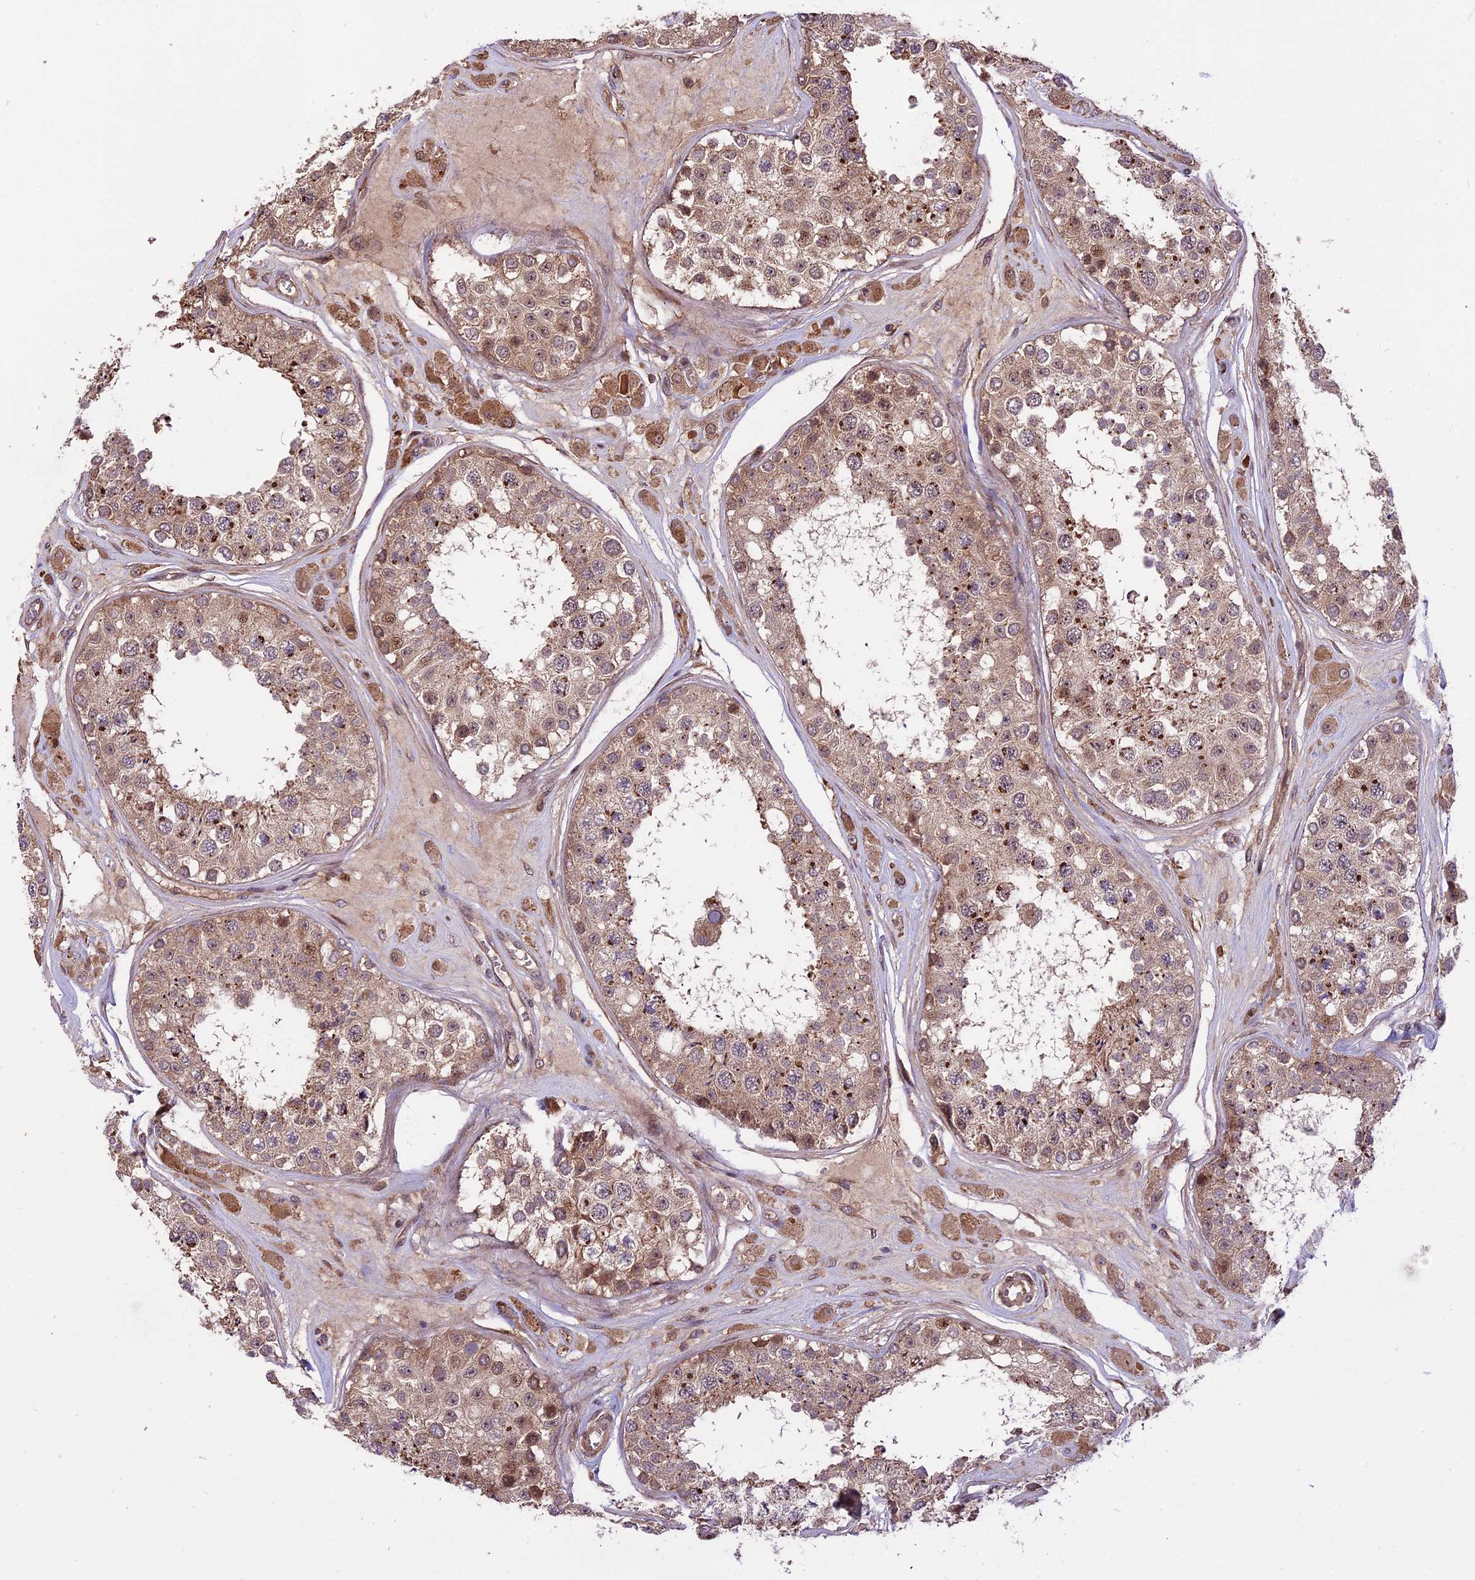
{"staining": {"intensity": "moderate", "quantity": ">75%", "location": "cytoplasmic/membranous"}, "tissue": "testis", "cell_type": "Cells in seminiferous ducts", "image_type": "normal", "snomed": [{"axis": "morphology", "description": "Normal tissue, NOS"}, {"axis": "topography", "description": "Testis"}], "caption": "Moderate cytoplasmic/membranous protein positivity is identified in about >75% of cells in seminiferous ducts in testis. Immunohistochemistry (ihc) stains the protein of interest in brown and the nuclei are stained blue.", "gene": "HDAC5", "patient": {"sex": "male", "age": 25}}